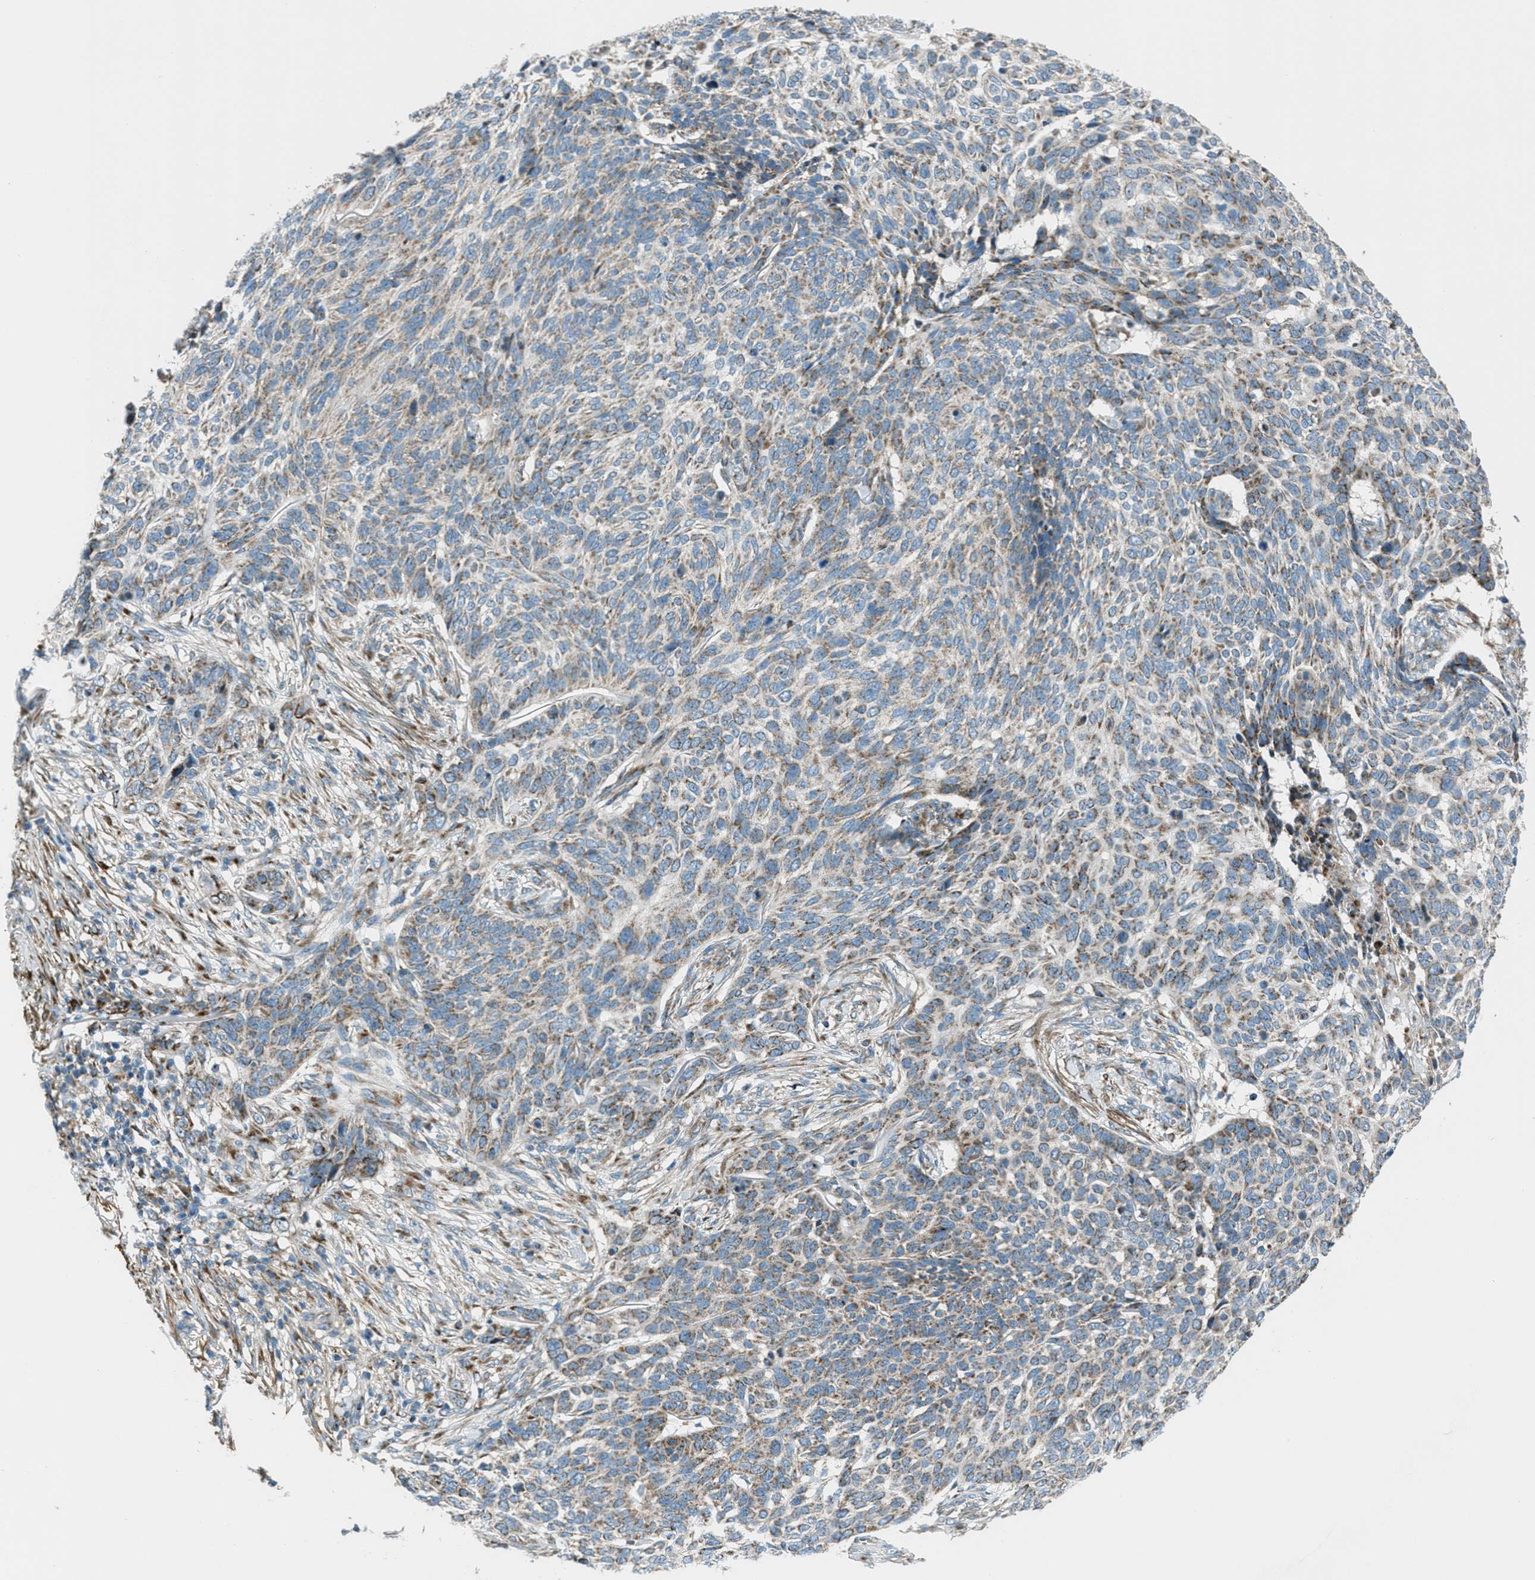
{"staining": {"intensity": "weak", "quantity": ">75%", "location": "cytoplasmic/membranous"}, "tissue": "skin cancer", "cell_type": "Tumor cells", "image_type": "cancer", "snomed": [{"axis": "morphology", "description": "Basal cell carcinoma"}, {"axis": "topography", "description": "Skin"}], "caption": "A high-resolution histopathology image shows IHC staining of skin cancer (basal cell carcinoma), which displays weak cytoplasmic/membranous expression in about >75% of tumor cells. (DAB IHC with brightfield microscopy, high magnification).", "gene": "BCKDK", "patient": {"sex": "male", "age": 85}}